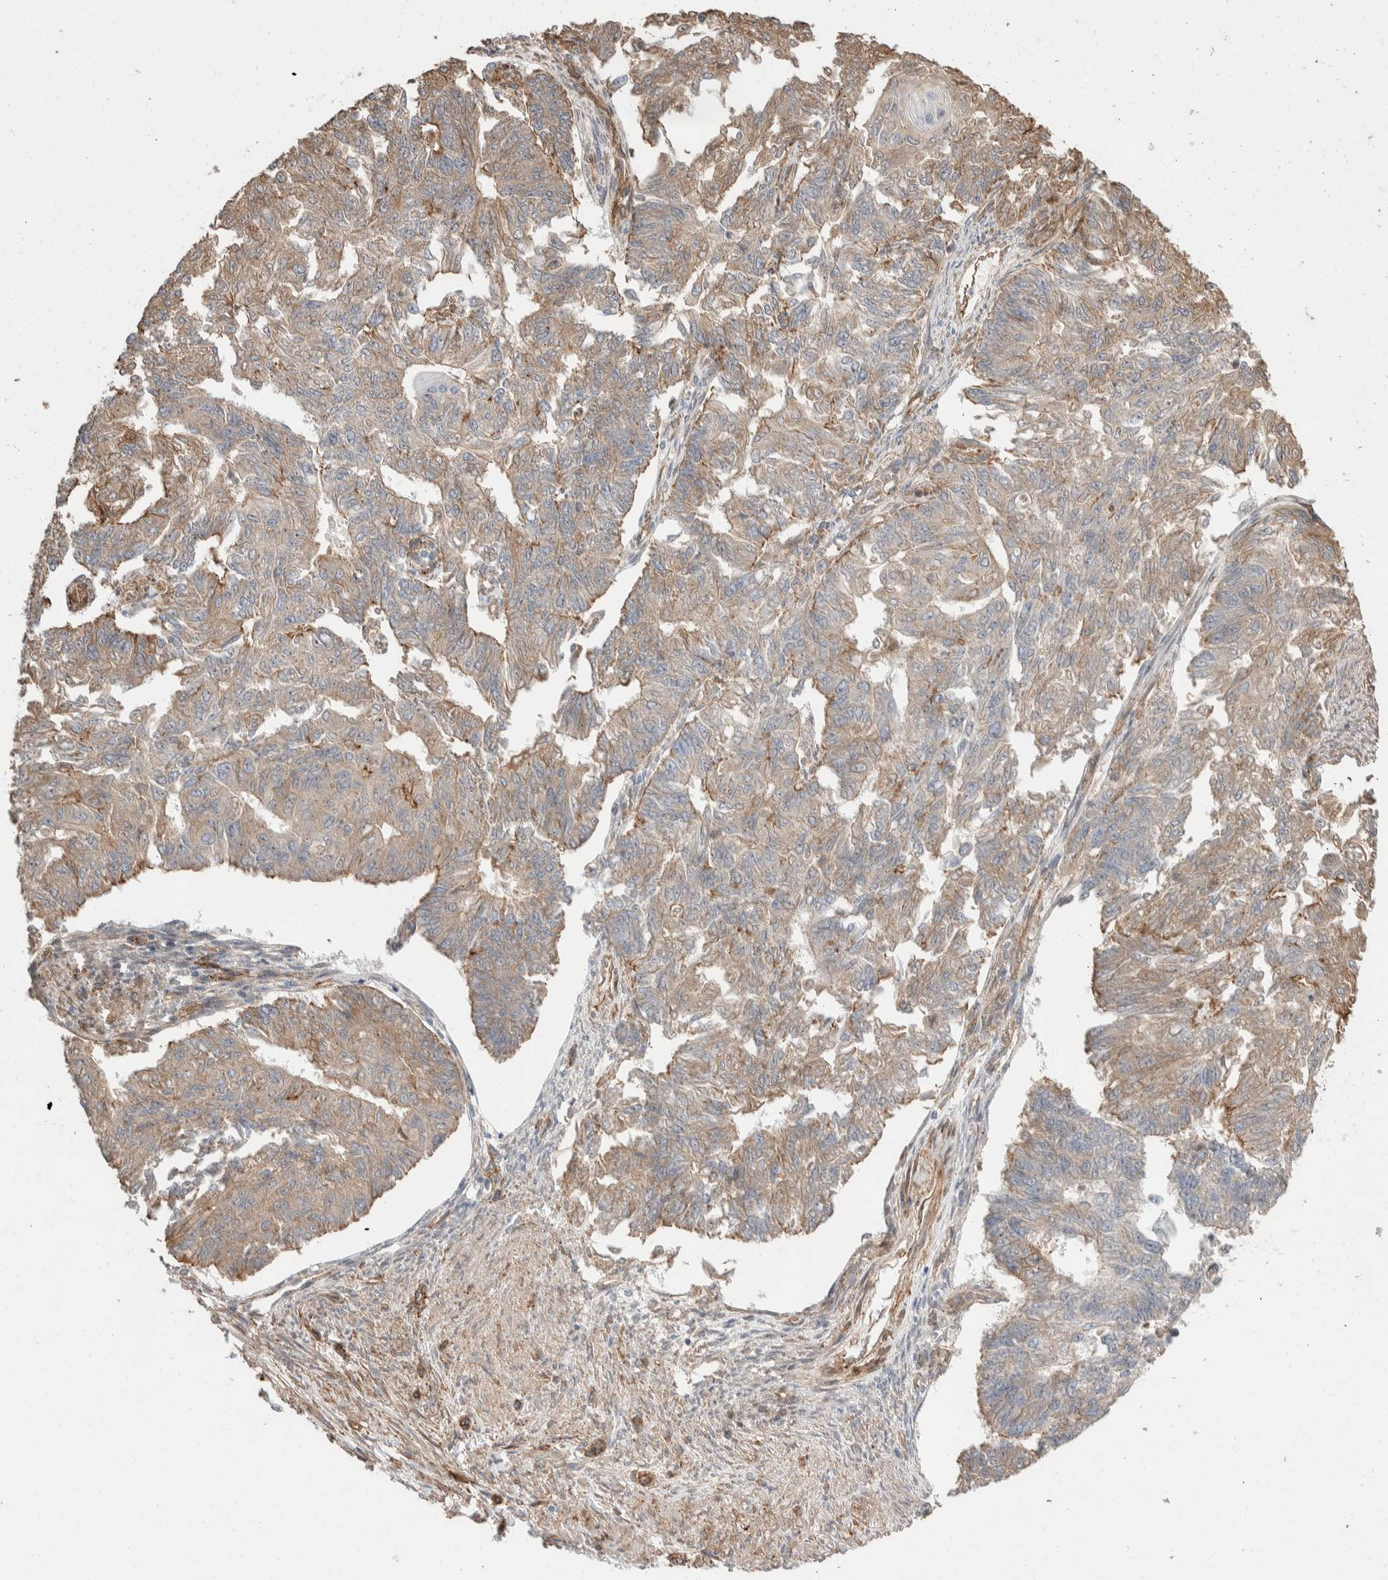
{"staining": {"intensity": "weak", "quantity": ">75%", "location": "cytoplasmic/membranous"}, "tissue": "endometrial cancer", "cell_type": "Tumor cells", "image_type": "cancer", "snomed": [{"axis": "morphology", "description": "Adenocarcinoma, NOS"}, {"axis": "topography", "description": "Endometrium"}], "caption": "The histopathology image displays immunohistochemical staining of endometrial cancer (adenocarcinoma). There is weak cytoplasmic/membranous positivity is present in approximately >75% of tumor cells.", "gene": "ERC1", "patient": {"sex": "female", "age": 32}}